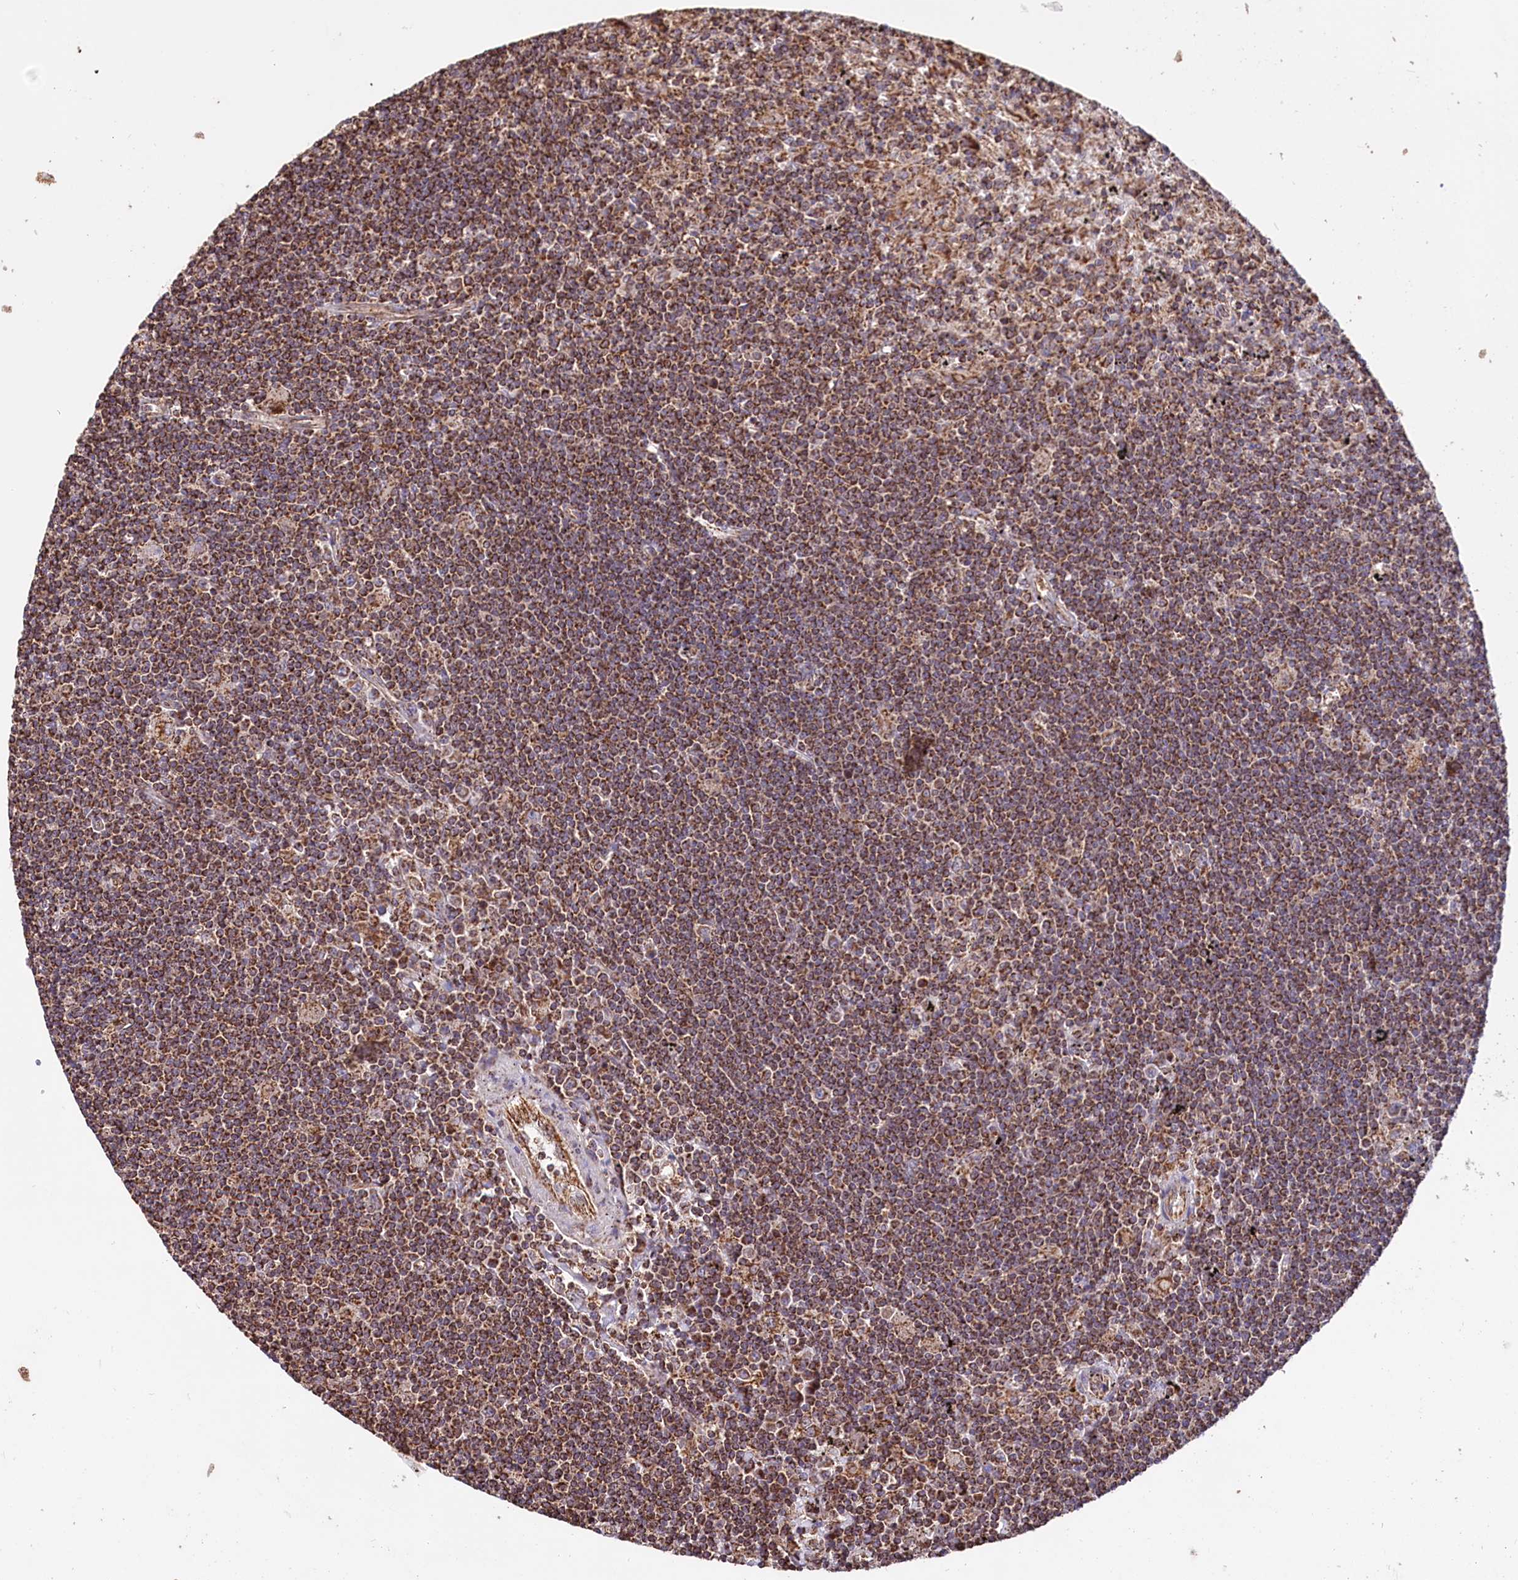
{"staining": {"intensity": "moderate", "quantity": ">75%", "location": "cytoplasmic/membranous"}, "tissue": "lymphoma", "cell_type": "Tumor cells", "image_type": "cancer", "snomed": [{"axis": "morphology", "description": "Malignant lymphoma, non-Hodgkin's type, Low grade"}, {"axis": "topography", "description": "Spleen"}], "caption": "DAB (3,3'-diaminobenzidine) immunohistochemical staining of human lymphoma reveals moderate cytoplasmic/membranous protein positivity in about >75% of tumor cells.", "gene": "NUDT15", "patient": {"sex": "male", "age": 76}}